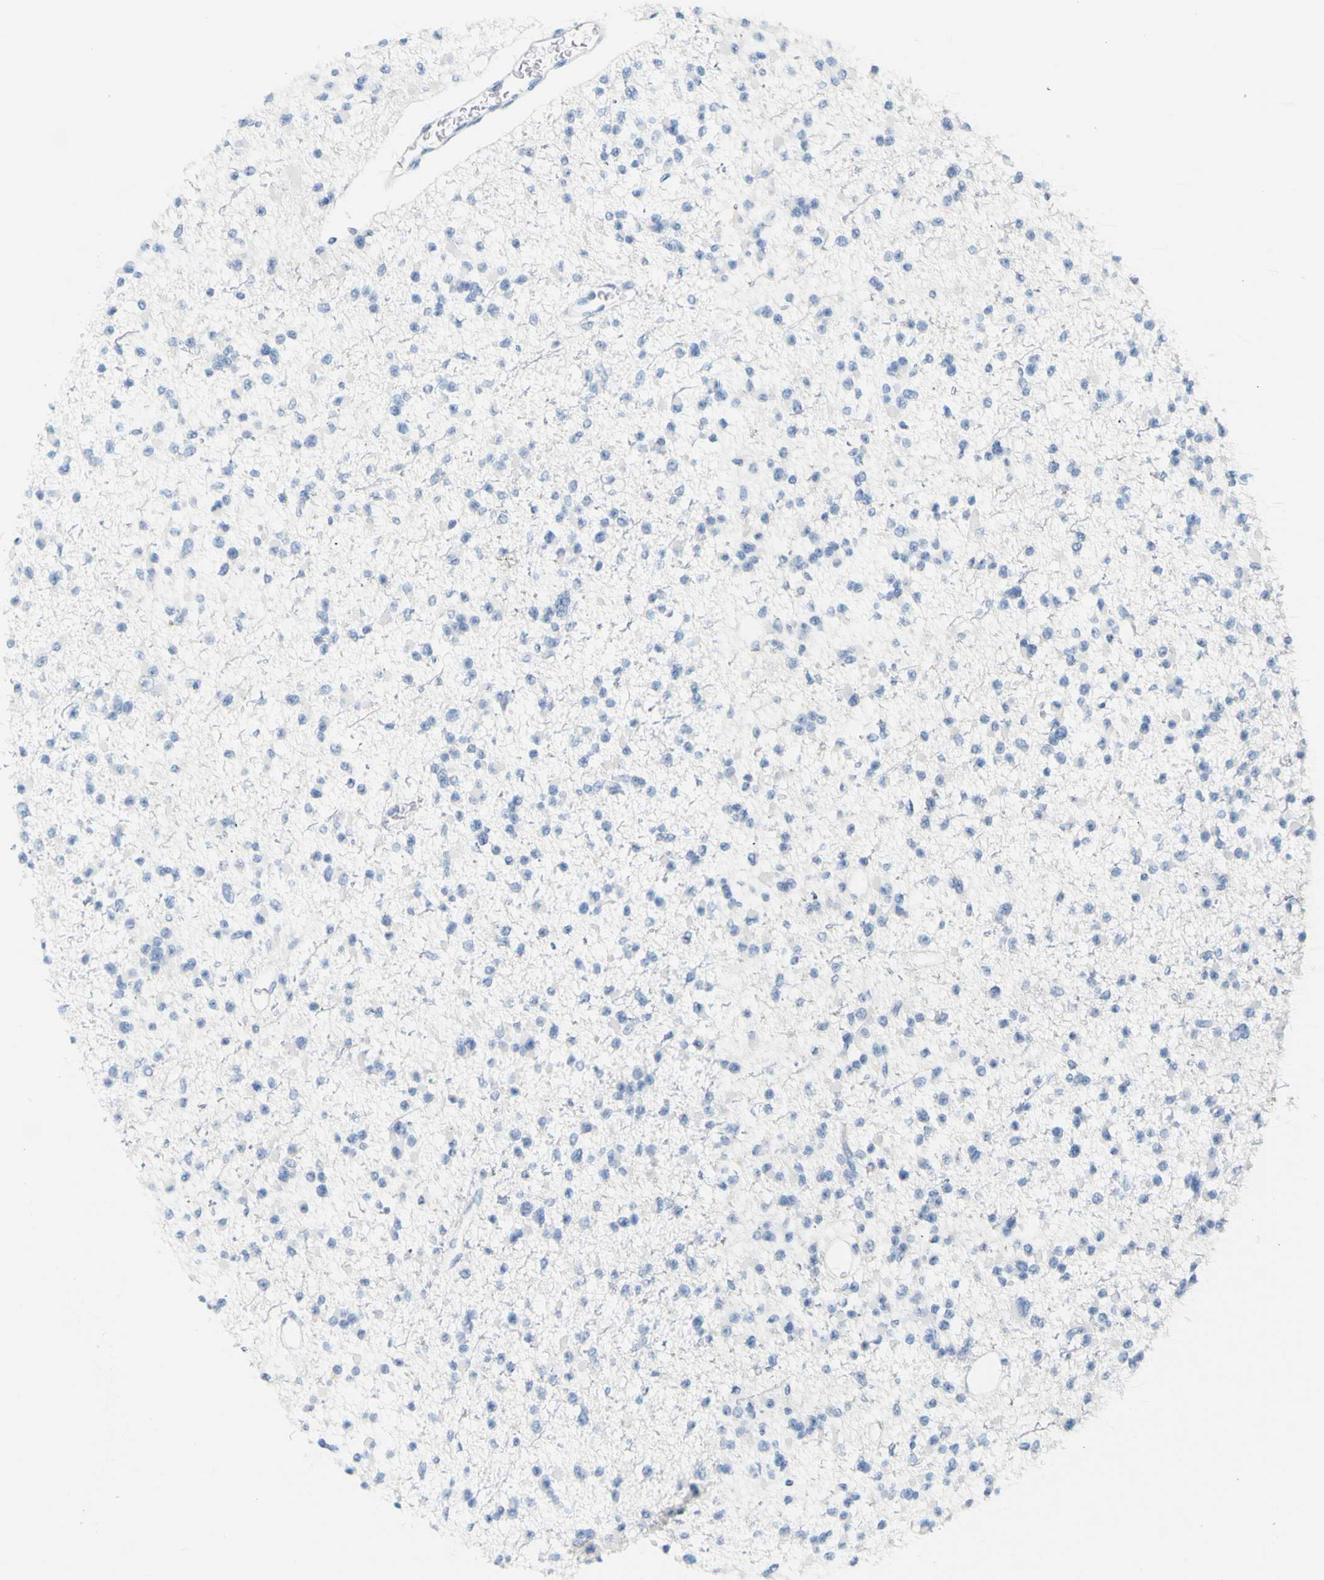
{"staining": {"intensity": "negative", "quantity": "none", "location": "none"}, "tissue": "glioma", "cell_type": "Tumor cells", "image_type": "cancer", "snomed": [{"axis": "morphology", "description": "Glioma, malignant, Low grade"}, {"axis": "topography", "description": "Brain"}], "caption": "A micrograph of human glioma is negative for staining in tumor cells.", "gene": "OPN1SW", "patient": {"sex": "female", "age": 22}}